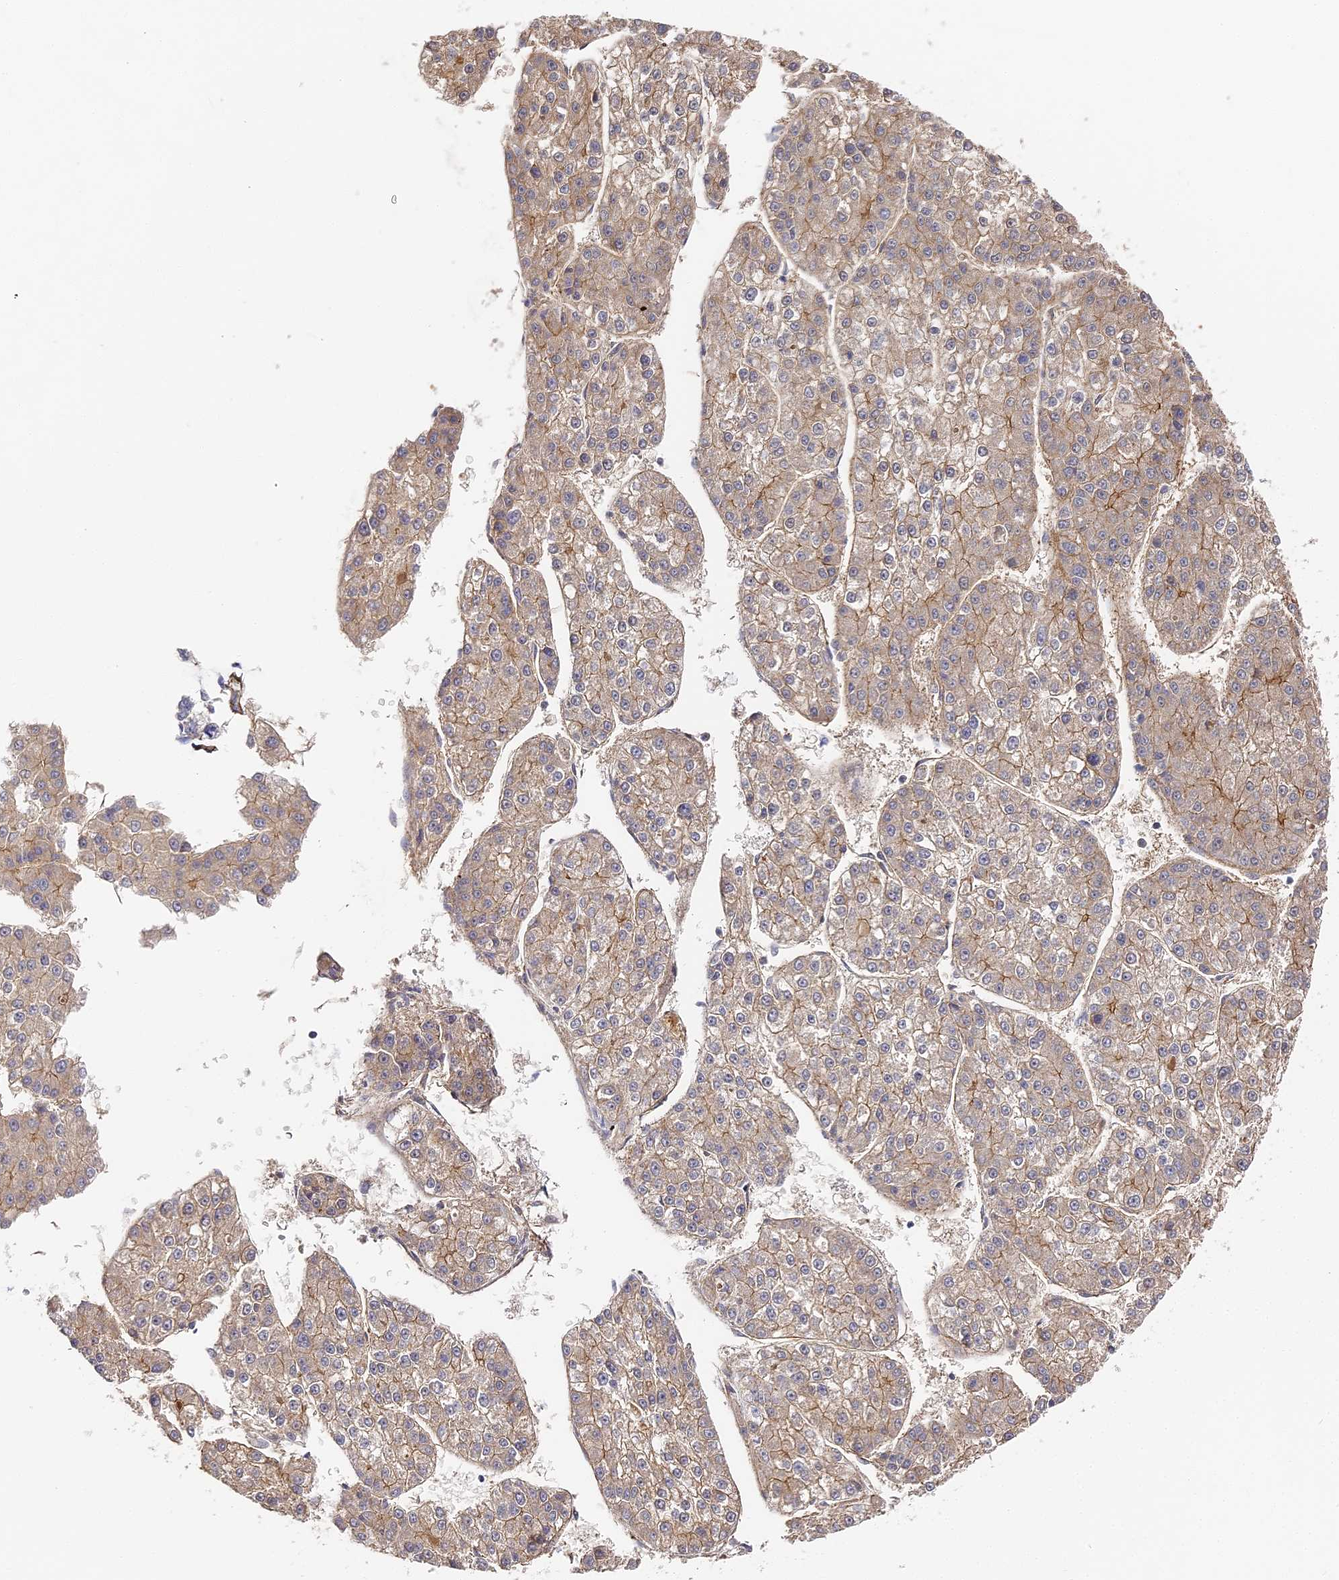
{"staining": {"intensity": "weak", "quantity": "<25%", "location": "cytoplasmic/membranous"}, "tissue": "liver cancer", "cell_type": "Tumor cells", "image_type": "cancer", "snomed": [{"axis": "morphology", "description": "Carcinoma, Hepatocellular, NOS"}, {"axis": "topography", "description": "Liver"}], "caption": "A photomicrograph of hepatocellular carcinoma (liver) stained for a protein displays no brown staining in tumor cells. (DAB immunohistochemistry, high magnification).", "gene": "CCDC30", "patient": {"sex": "female", "age": 73}}